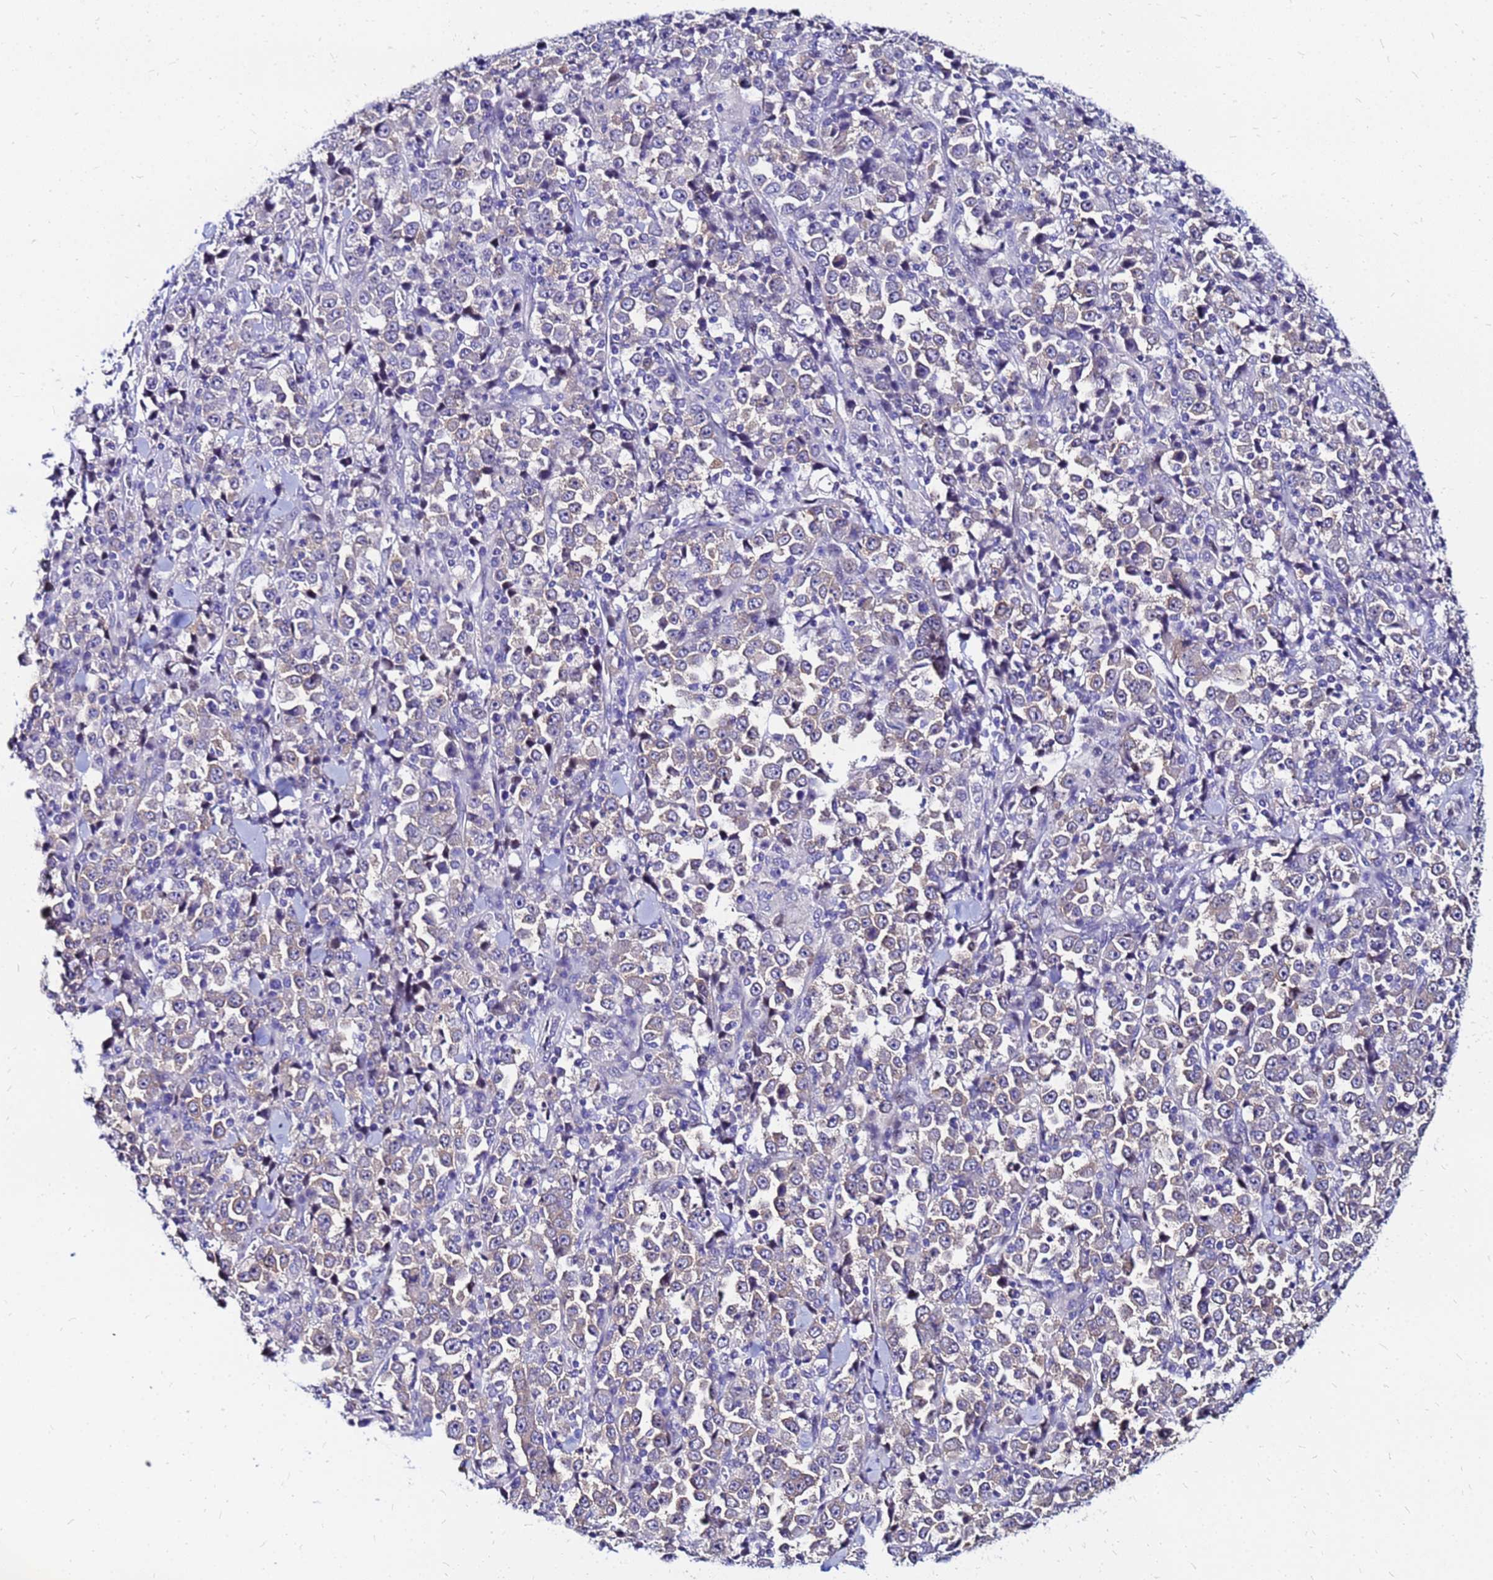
{"staining": {"intensity": "negative", "quantity": "none", "location": "none"}, "tissue": "stomach cancer", "cell_type": "Tumor cells", "image_type": "cancer", "snomed": [{"axis": "morphology", "description": "Normal tissue, NOS"}, {"axis": "morphology", "description": "Adenocarcinoma, NOS"}, {"axis": "topography", "description": "Stomach, upper"}, {"axis": "topography", "description": "Stomach"}], "caption": "Immunohistochemical staining of human stomach cancer exhibits no significant expression in tumor cells.", "gene": "ARHGEF5", "patient": {"sex": "male", "age": 59}}